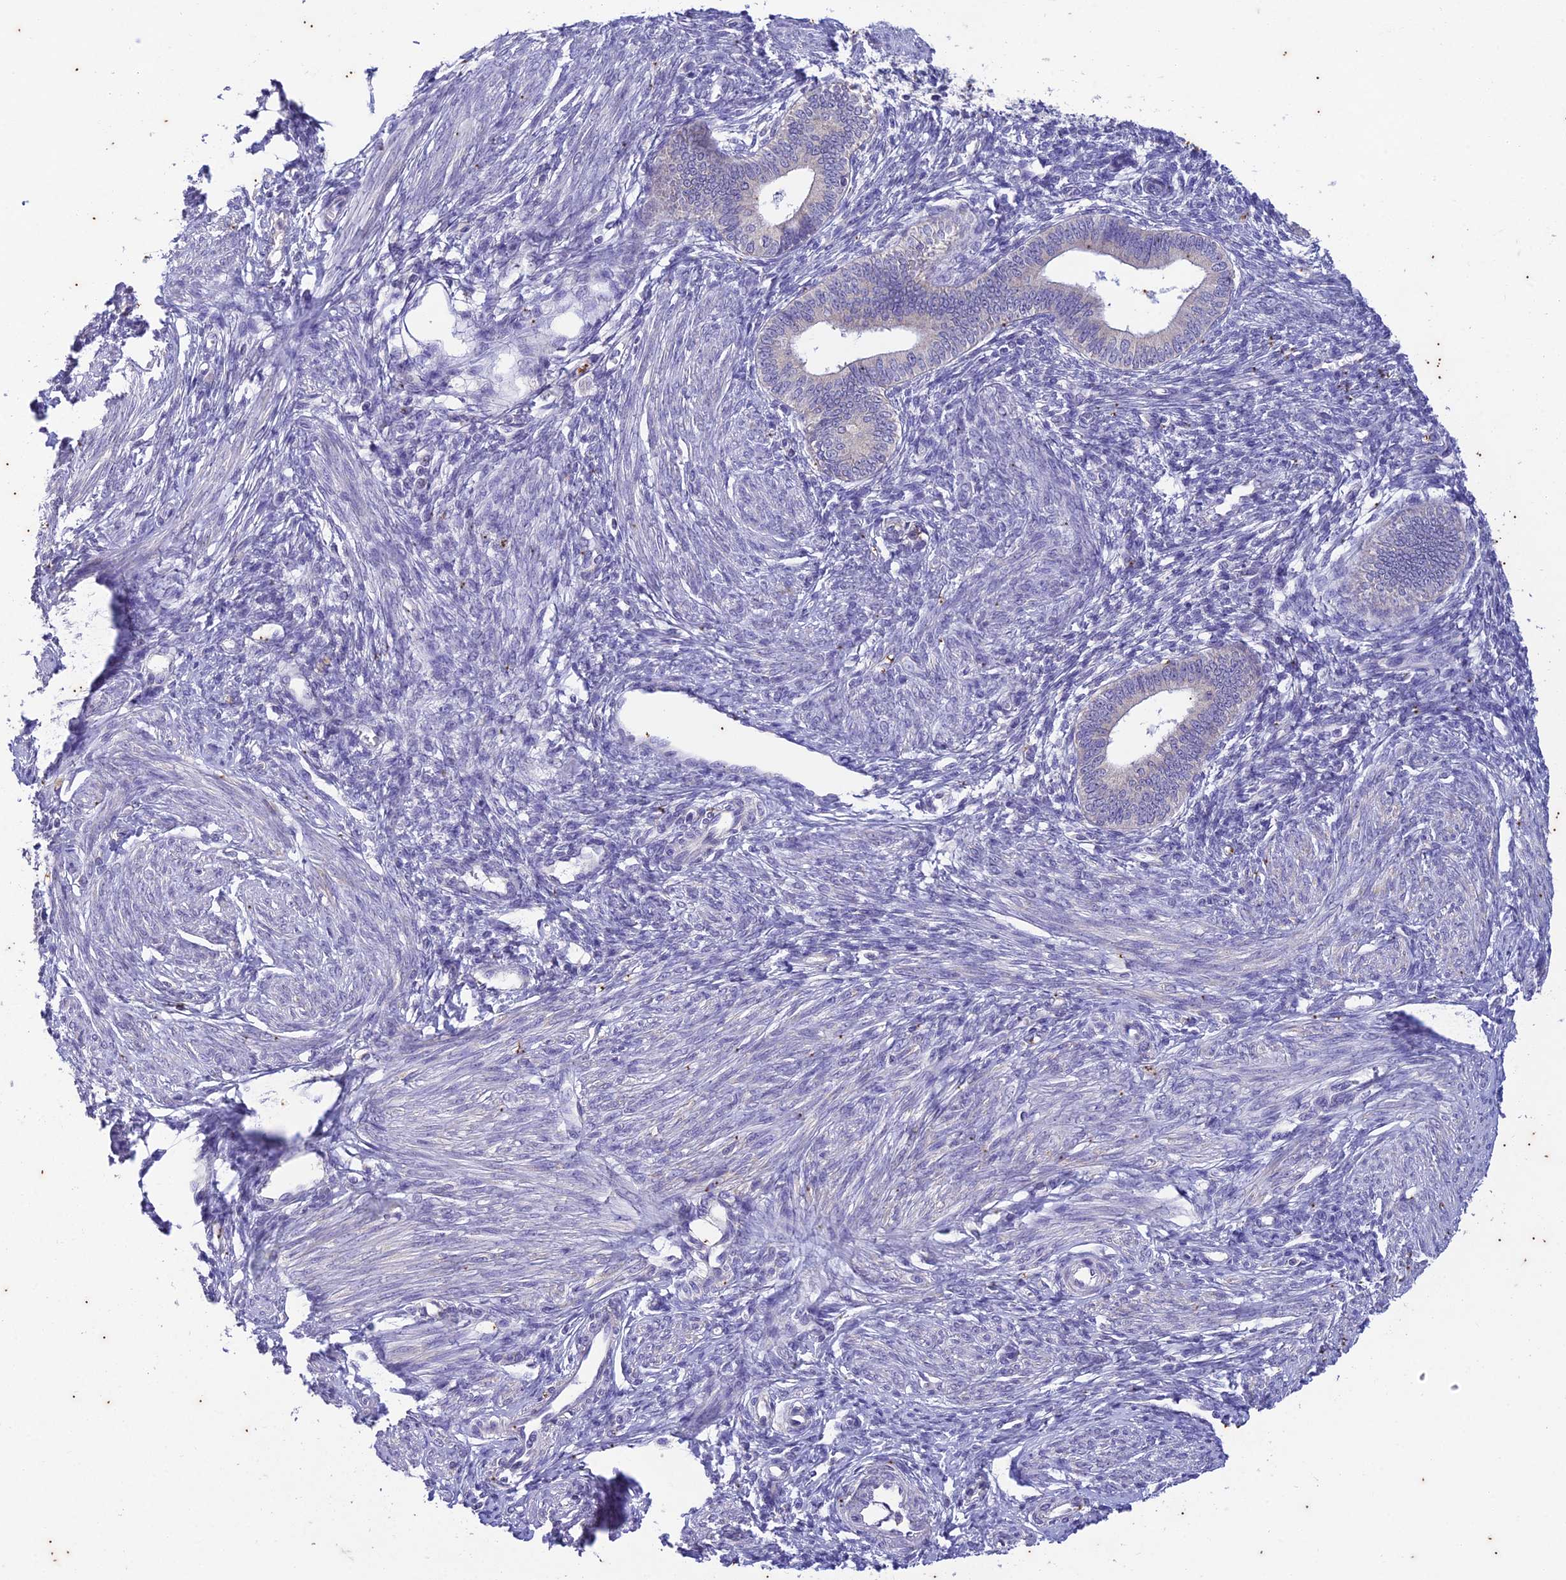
{"staining": {"intensity": "negative", "quantity": "none", "location": "none"}, "tissue": "endometrium", "cell_type": "Cells in endometrial stroma", "image_type": "normal", "snomed": [{"axis": "morphology", "description": "Normal tissue, NOS"}, {"axis": "topography", "description": "Endometrium"}], "caption": "DAB immunohistochemical staining of benign endometrium displays no significant staining in cells in endometrial stroma. (DAB (3,3'-diaminobenzidine) IHC visualized using brightfield microscopy, high magnification).", "gene": "TMEM40", "patient": {"sex": "female", "age": 46}}